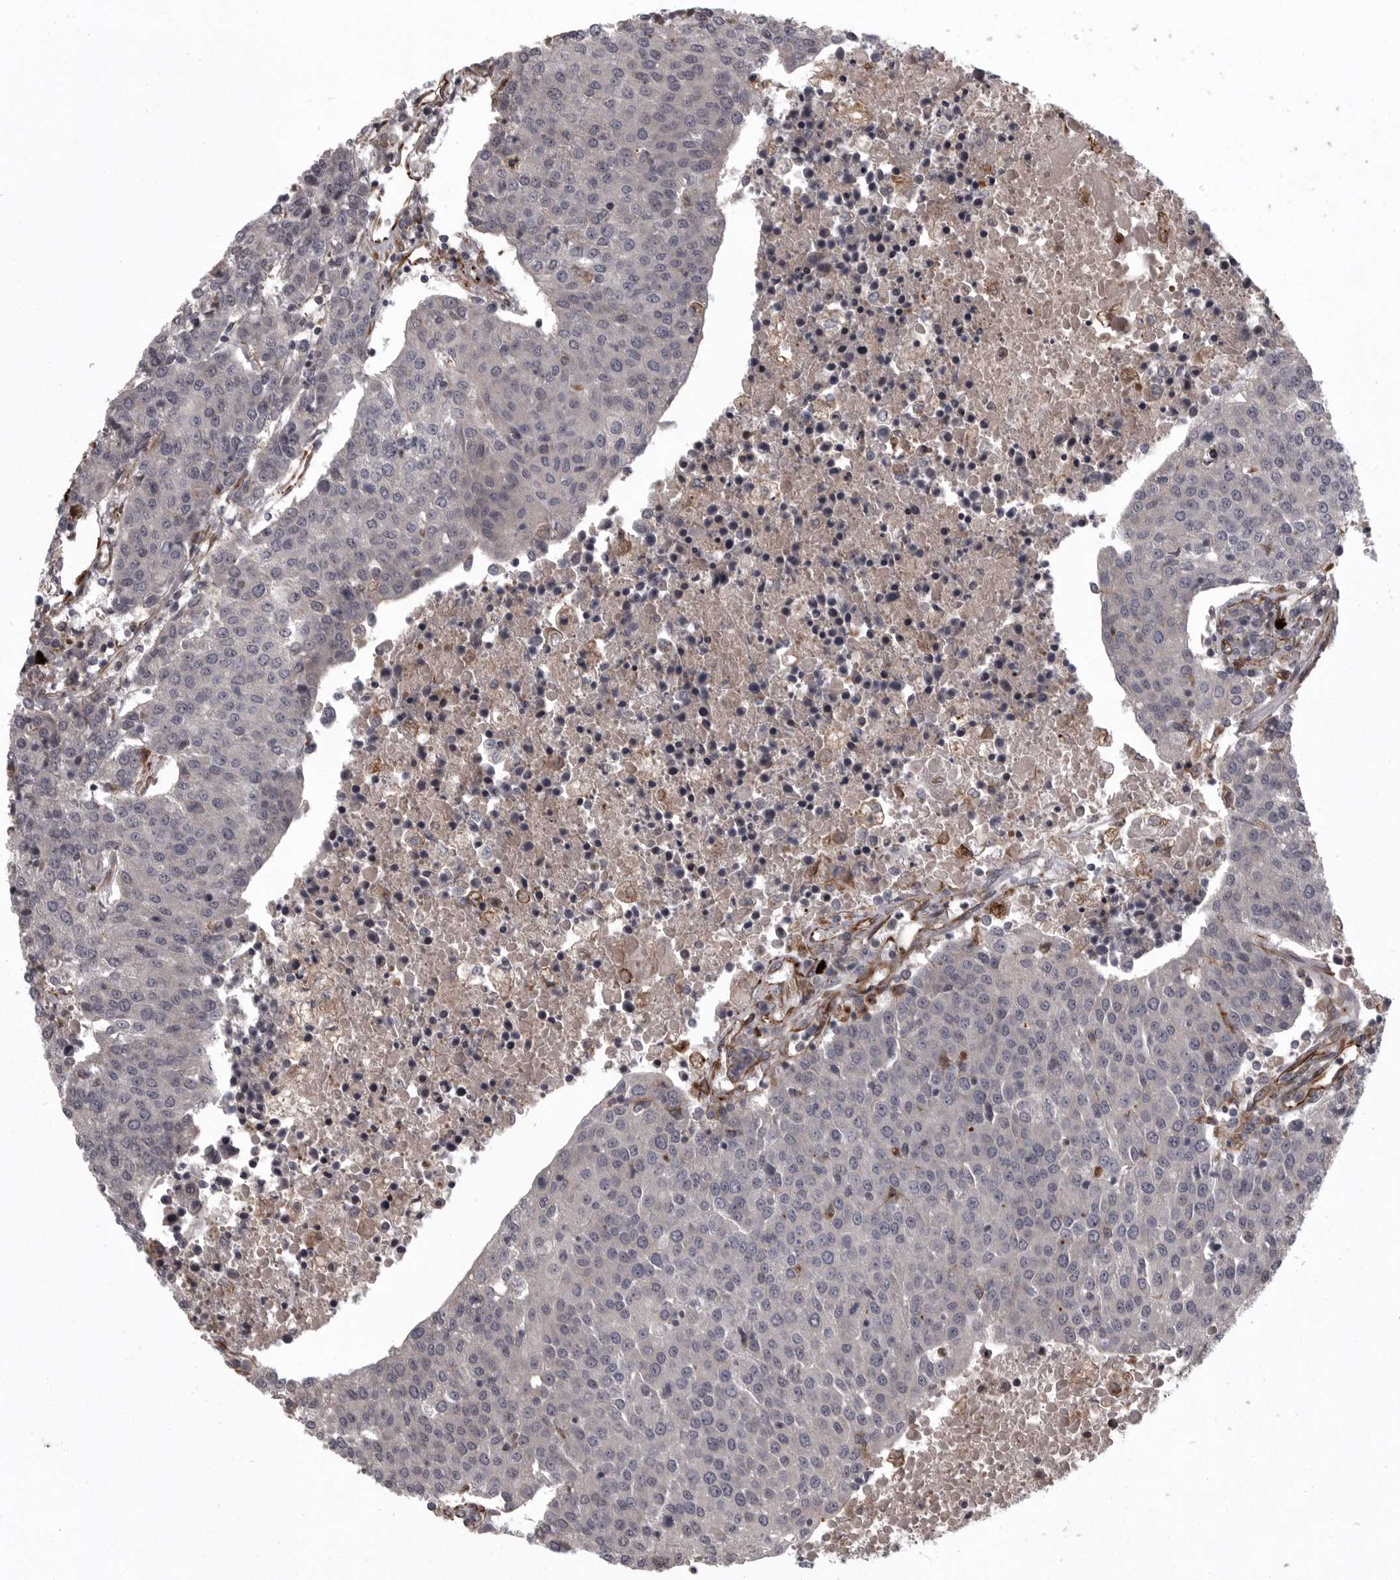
{"staining": {"intensity": "negative", "quantity": "none", "location": "none"}, "tissue": "urothelial cancer", "cell_type": "Tumor cells", "image_type": "cancer", "snomed": [{"axis": "morphology", "description": "Urothelial carcinoma, High grade"}, {"axis": "topography", "description": "Urinary bladder"}], "caption": "Immunohistochemistry (IHC) of human urothelial cancer shows no expression in tumor cells.", "gene": "FAAP100", "patient": {"sex": "female", "age": 85}}